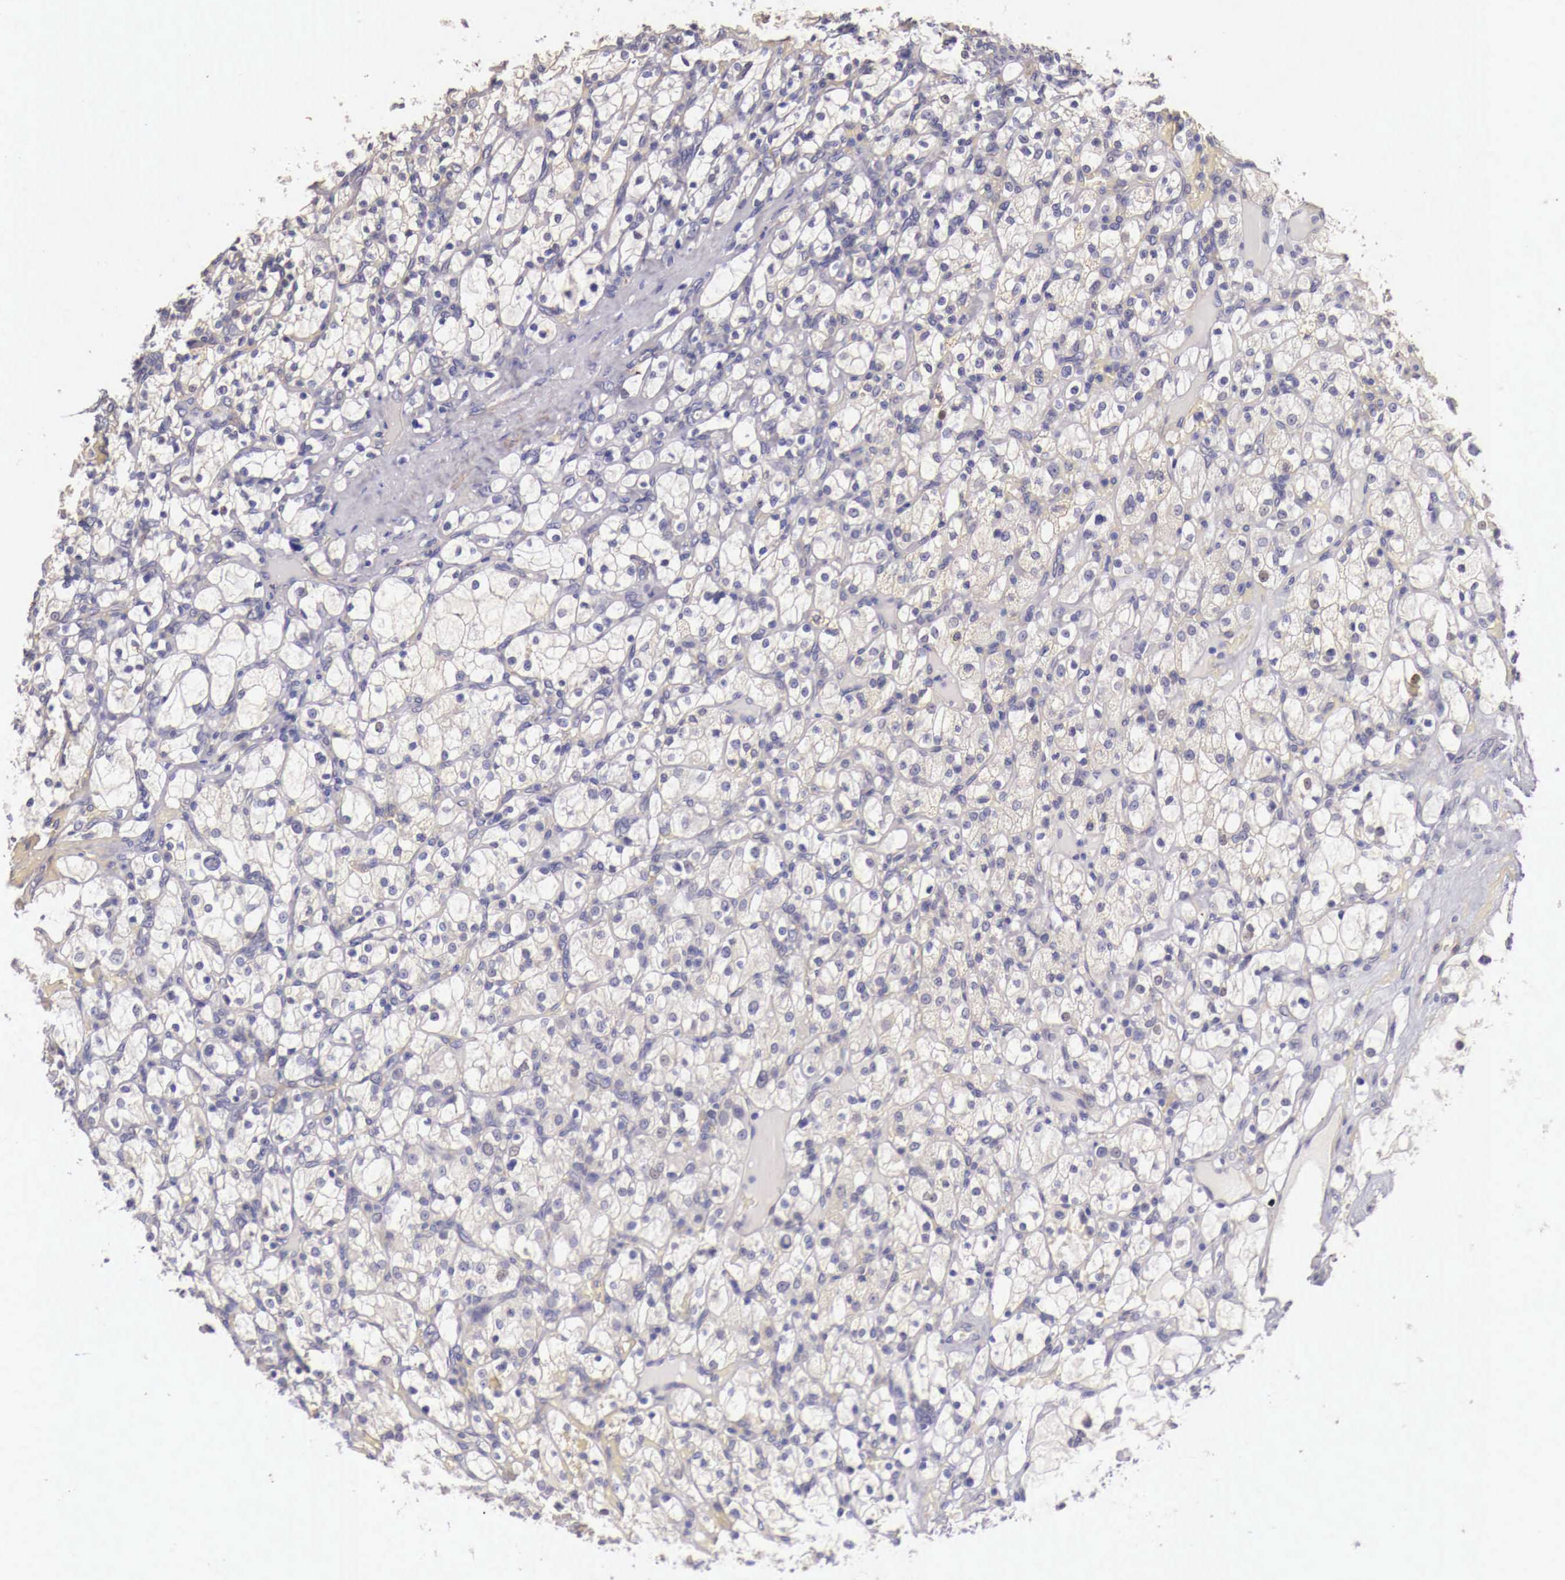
{"staining": {"intensity": "negative", "quantity": "none", "location": "none"}, "tissue": "renal cancer", "cell_type": "Tumor cells", "image_type": "cancer", "snomed": [{"axis": "morphology", "description": "Adenocarcinoma, NOS"}, {"axis": "topography", "description": "Kidney"}], "caption": "IHC photomicrograph of human renal cancer (adenocarcinoma) stained for a protein (brown), which reveals no expression in tumor cells.", "gene": "ENOX2", "patient": {"sex": "female", "age": 83}}